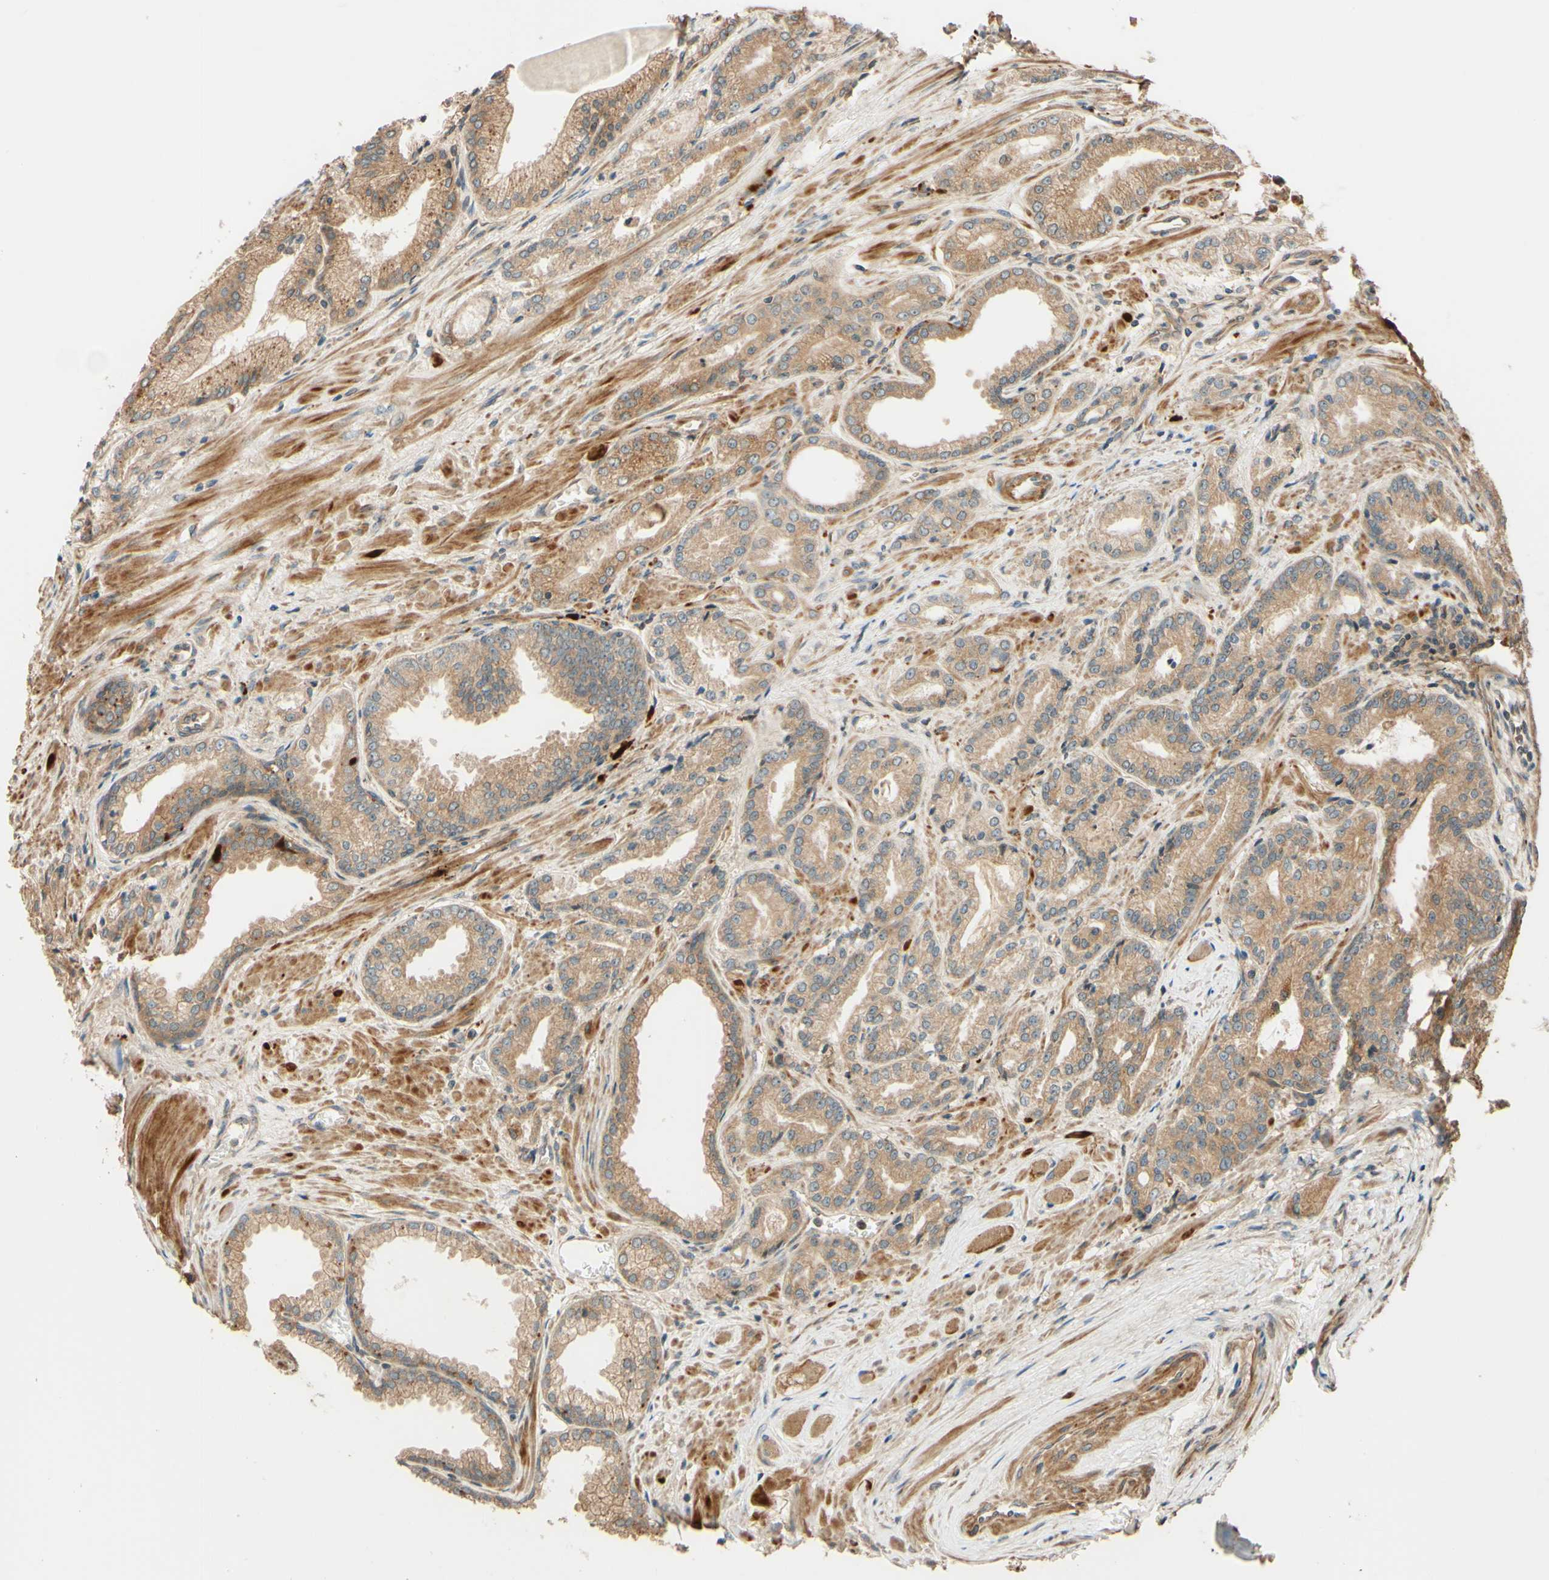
{"staining": {"intensity": "moderate", "quantity": ">75%", "location": "cytoplasmic/membranous"}, "tissue": "prostate cancer", "cell_type": "Tumor cells", "image_type": "cancer", "snomed": [{"axis": "morphology", "description": "Adenocarcinoma, Low grade"}, {"axis": "topography", "description": "Prostate"}], "caption": "Approximately >75% of tumor cells in human prostate cancer reveal moderate cytoplasmic/membranous protein expression as visualized by brown immunohistochemical staining.", "gene": "RNF19A", "patient": {"sex": "male", "age": 59}}